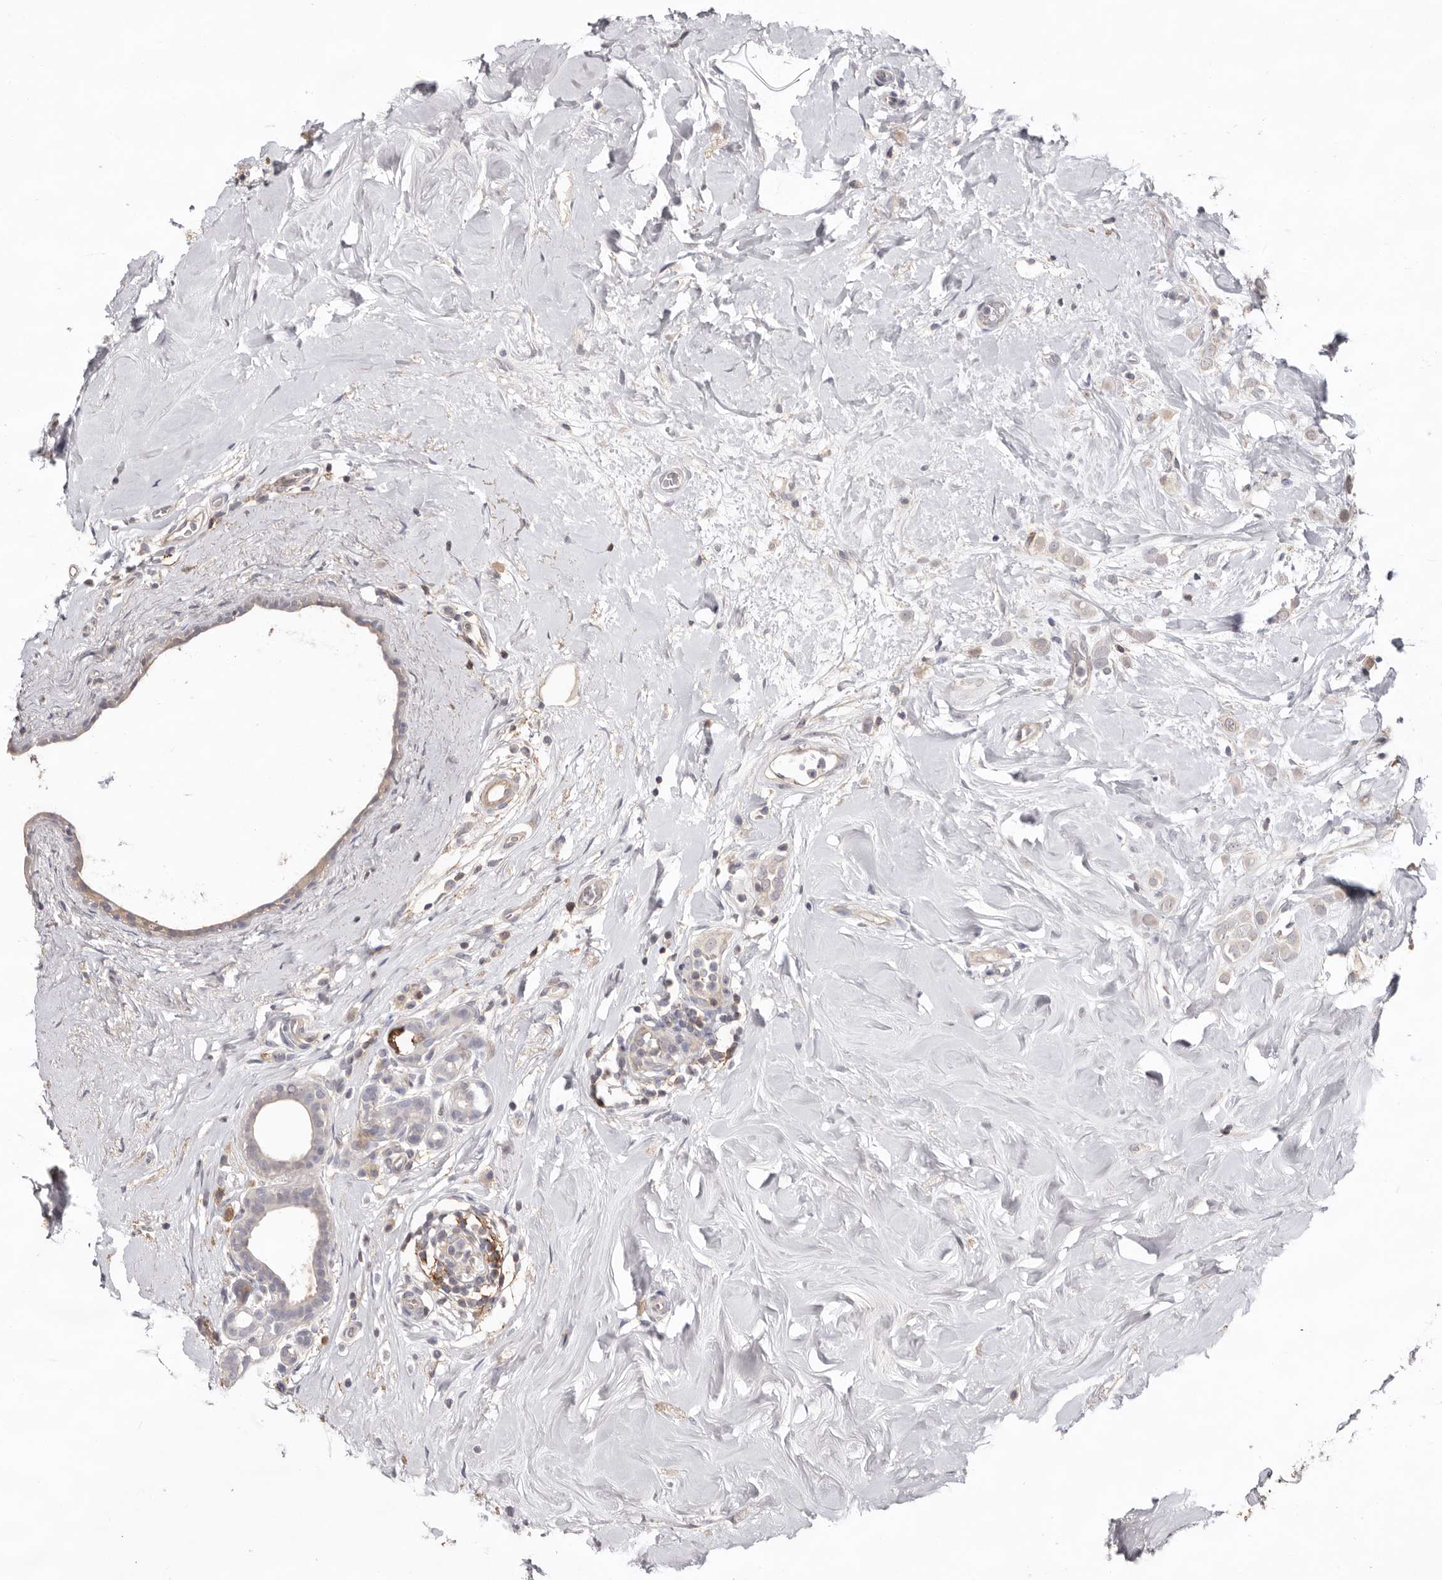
{"staining": {"intensity": "weak", "quantity": "25%-75%", "location": "cytoplasmic/membranous"}, "tissue": "breast cancer", "cell_type": "Tumor cells", "image_type": "cancer", "snomed": [{"axis": "morphology", "description": "Lobular carcinoma"}, {"axis": "topography", "description": "Breast"}], "caption": "Immunohistochemical staining of breast lobular carcinoma reveals low levels of weak cytoplasmic/membranous protein positivity in about 25%-75% of tumor cells. Using DAB (brown) and hematoxylin (blue) stains, captured at high magnification using brightfield microscopy.", "gene": "MMACHC", "patient": {"sex": "female", "age": 47}}